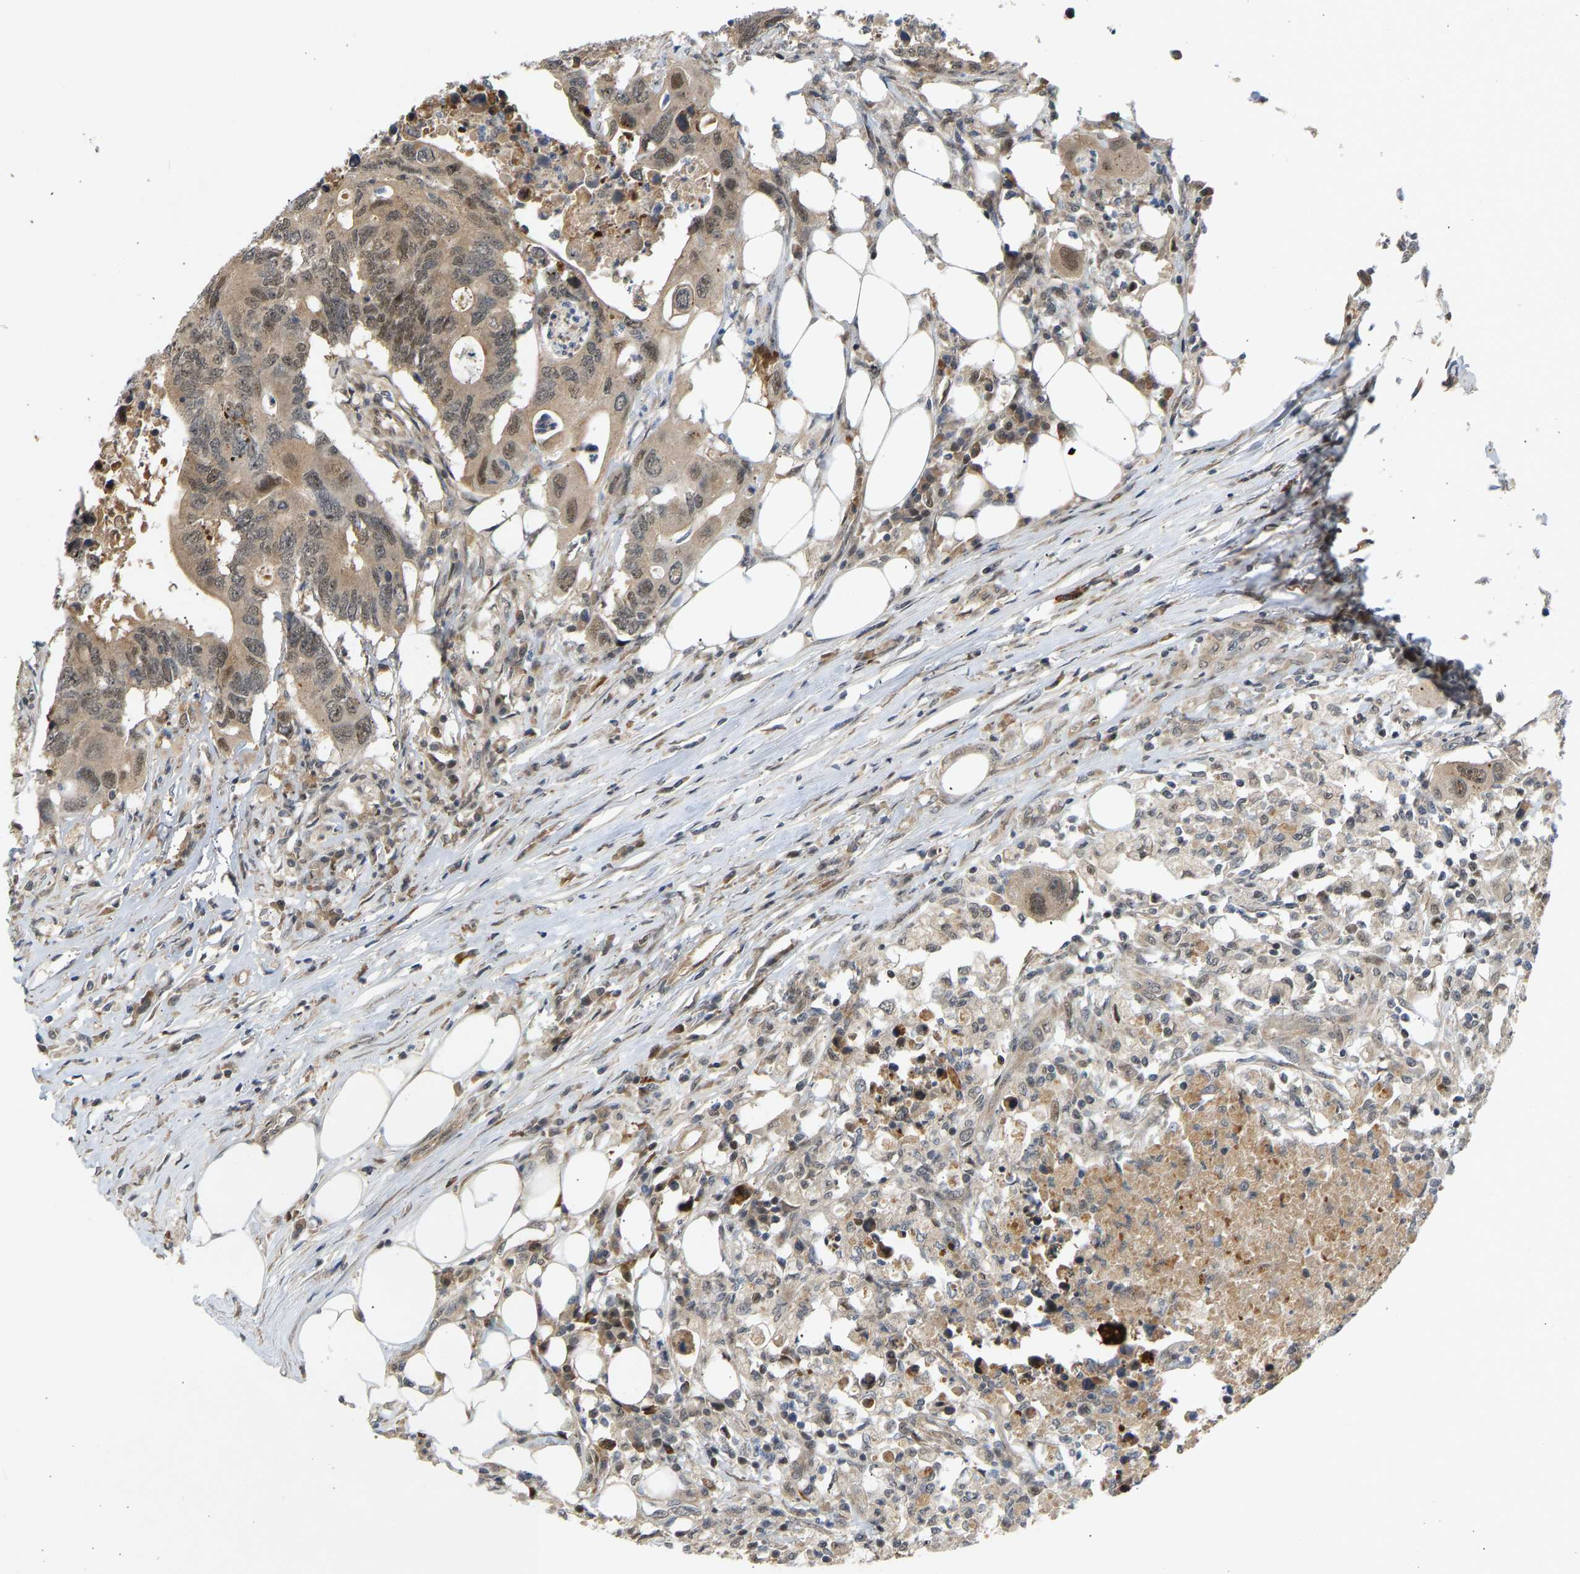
{"staining": {"intensity": "moderate", "quantity": ">75%", "location": "cytoplasmic/membranous,nuclear"}, "tissue": "colorectal cancer", "cell_type": "Tumor cells", "image_type": "cancer", "snomed": [{"axis": "morphology", "description": "Adenocarcinoma, NOS"}, {"axis": "topography", "description": "Colon"}], "caption": "Protein expression analysis of adenocarcinoma (colorectal) exhibits moderate cytoplasmic/membranous and nuclear positivity in about >75% of tumor cells.", "gene": "BAG1", "patient": {"sex": "male", "age": 71}}